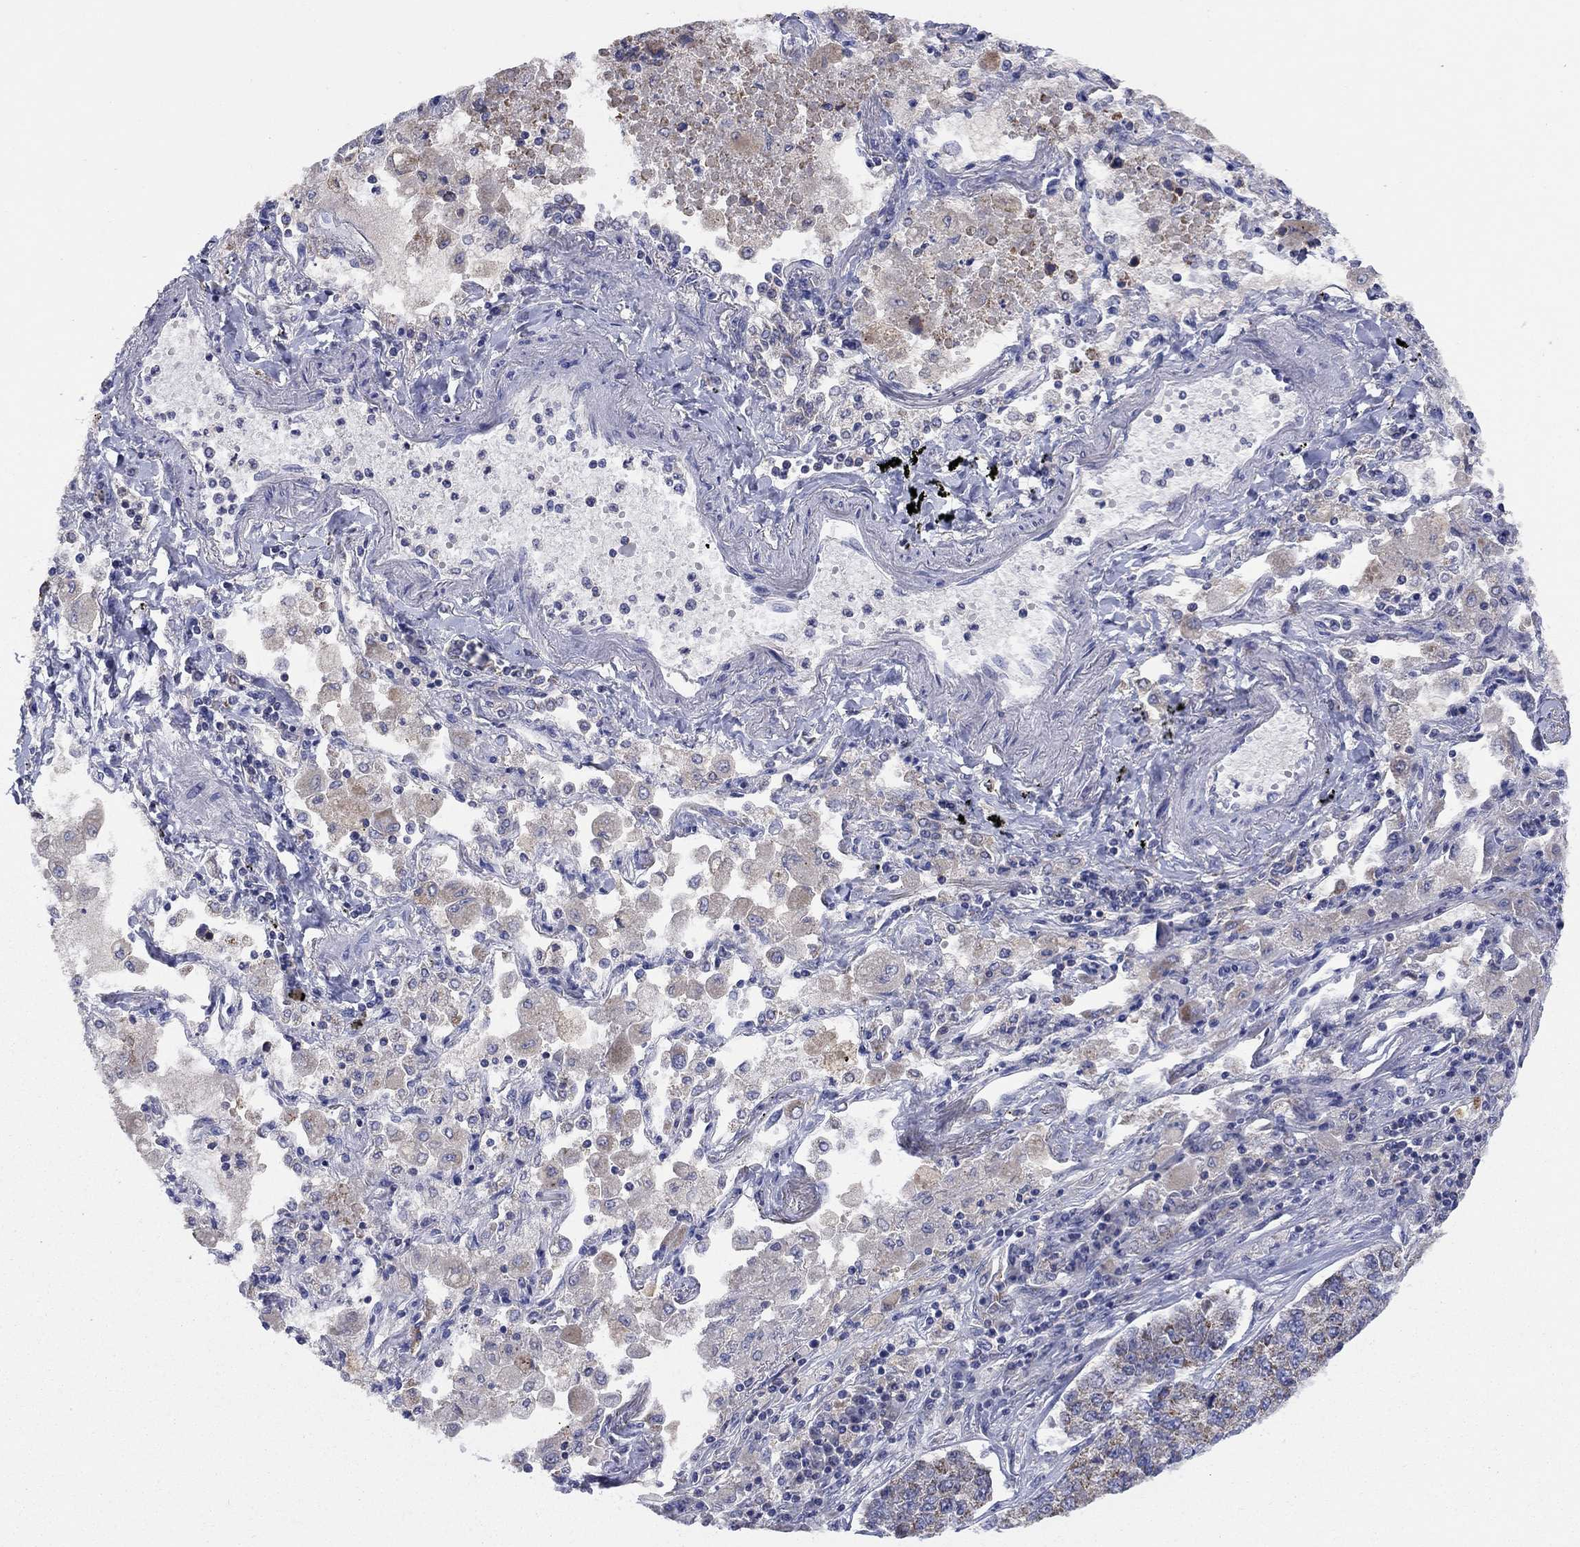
{"staining": {"intensity": "moderate", "quantity": ">75%", "location": "cytoplasmic/membranous"}, "tissue": "lung cancer", "cell_type": "Tumor cells", "image_type": "cancer", "snomed": [{"axis": "morphology", "description": "Adenocarcinoma, NOS"}, {"axis": "topography", "description": "Lung"}], "caption": "A brown stain shows moderate cytoplasmic/membranous staining of a protein in human lung cancer tumor cells. Immunohistochemistry (ihc) stains the protein in brown and the nuclei are stained blue.", "gene": "CLVS1", "patient": {"sex": "male", "age": 49}}